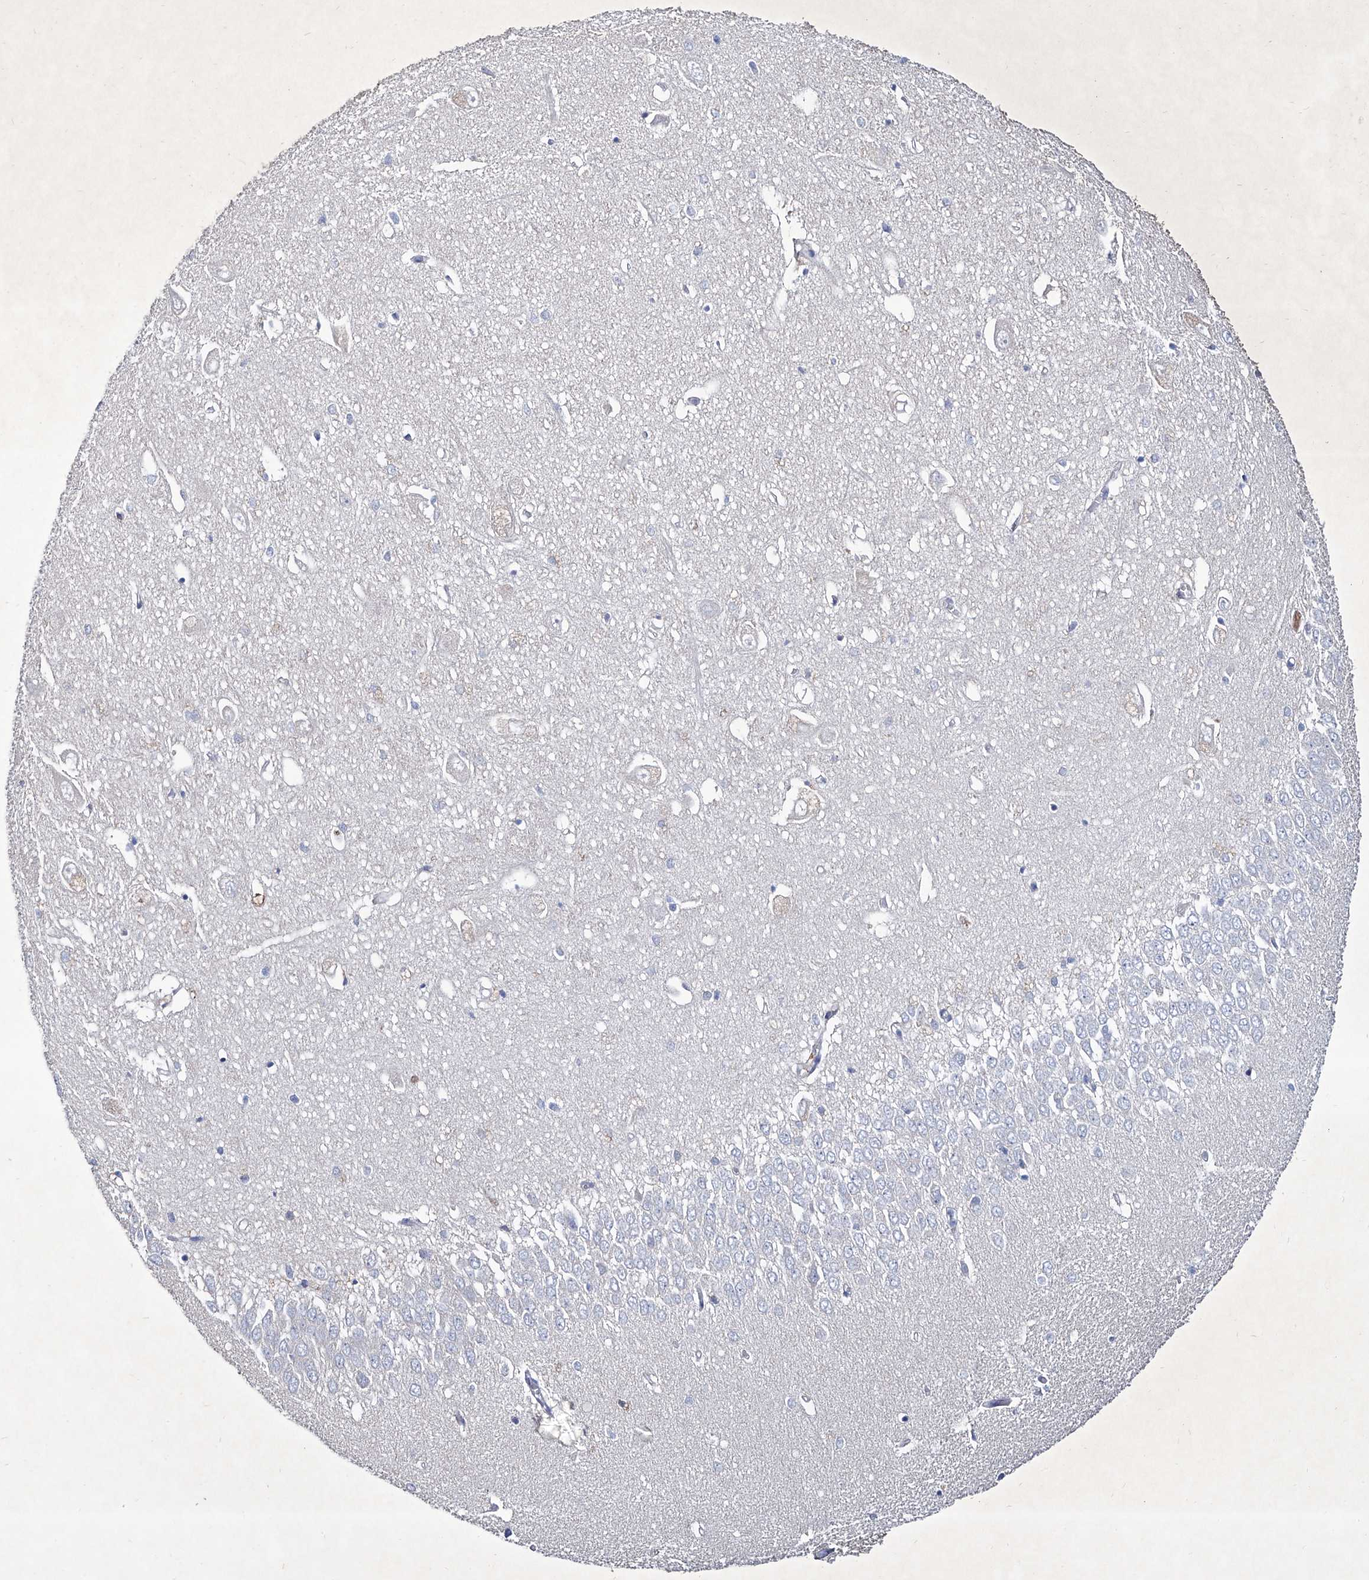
{"staining": {"intensity": "negative", "quantity": "none", "location": "none"}, "tissue": "hippocampus", "cell_type": "Glial cells", "image_type": "normal", "snomed": [{"axis": "morphology", "description": "Normal tissue, NOS"}, {"axis": "topography", "description": "Hippocampus"}], "caption": "Photomicrograph shows no protein staining in glial cells of normal hippocampus.", "gene": "KLHL17", "patient": {"sex": "female", "age": 64}}